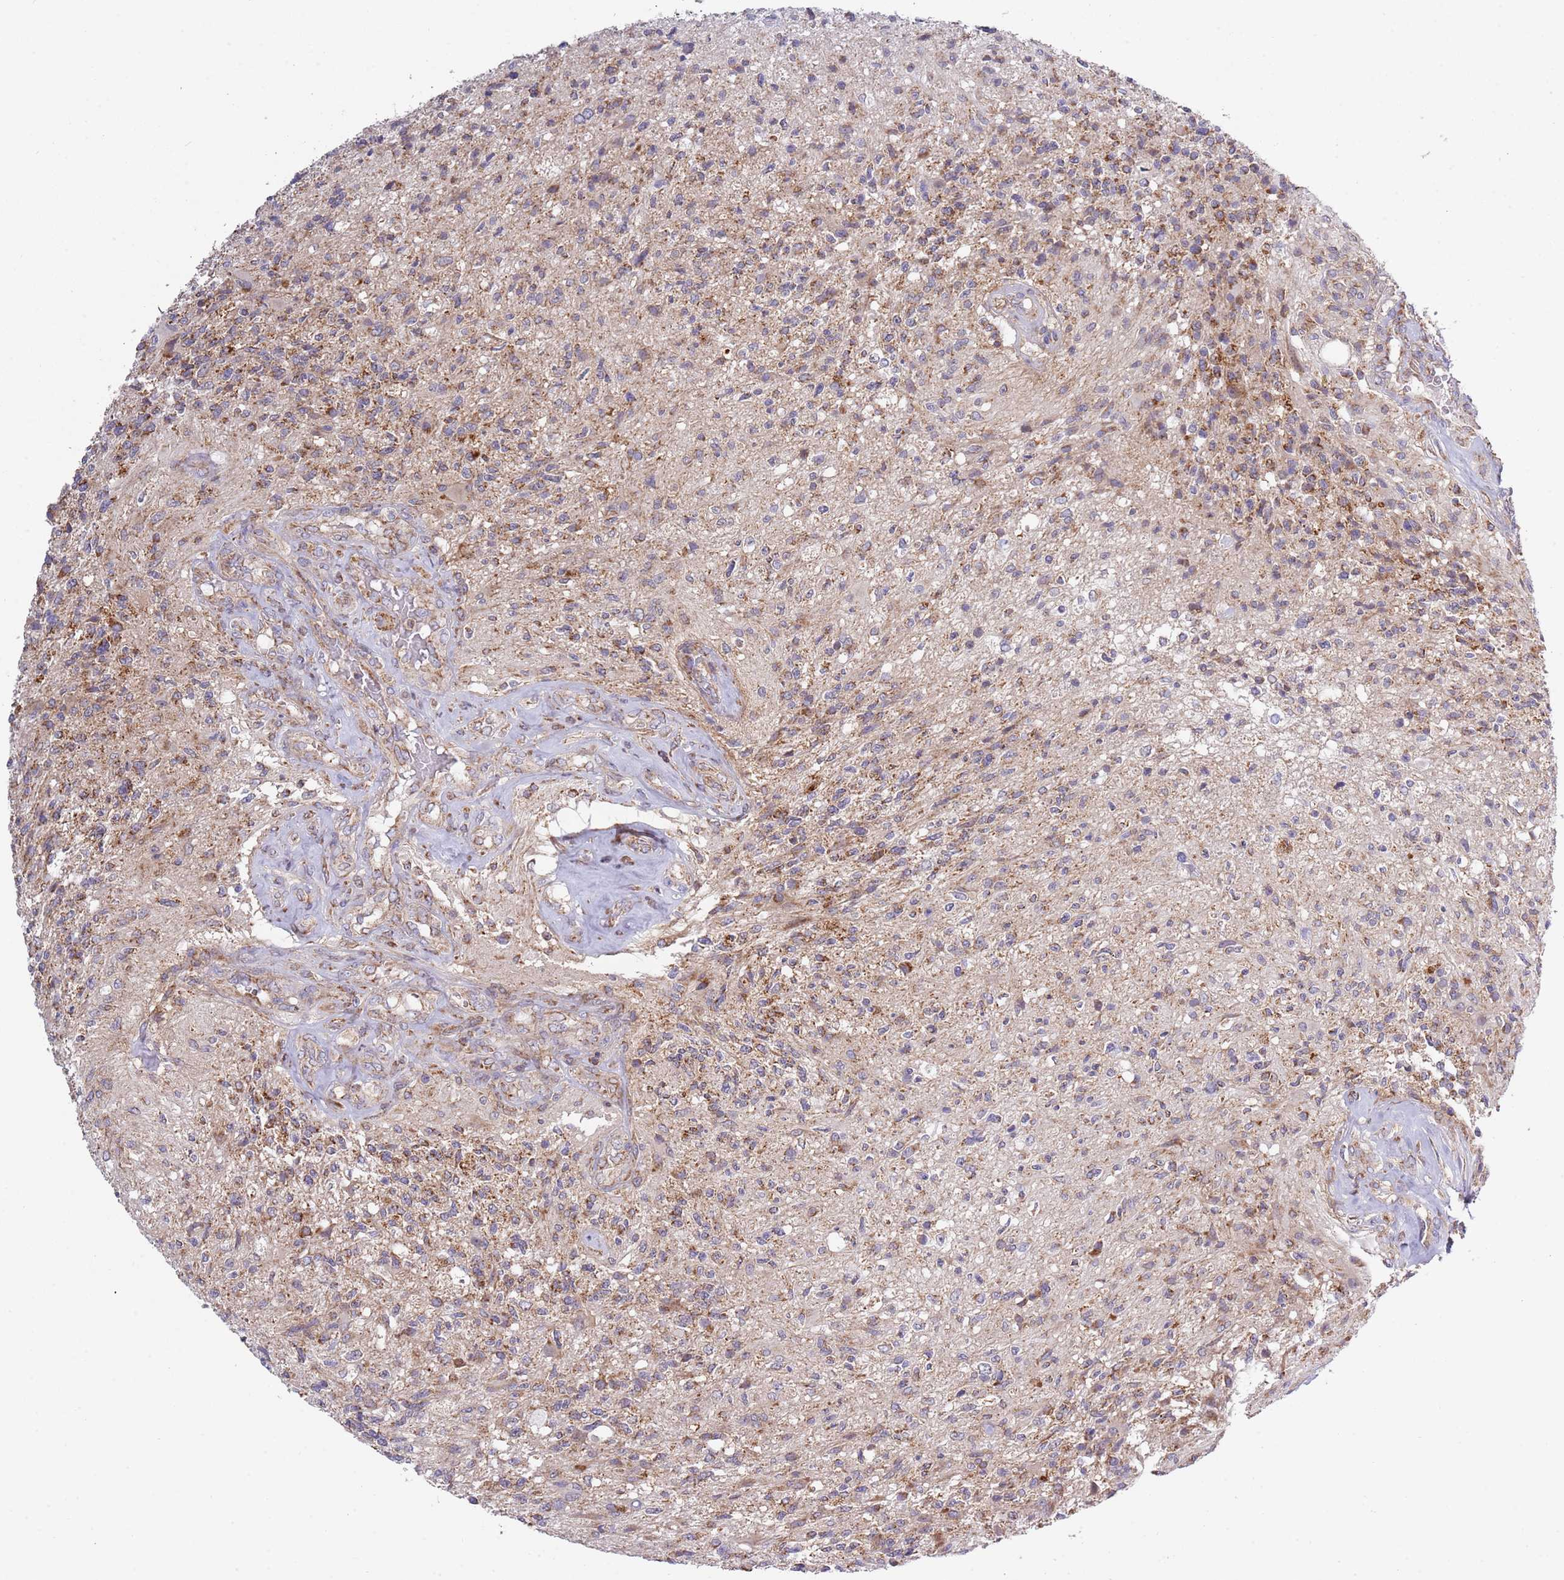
{"staining": {"intensity": "moderate", "quantity": "<25%", "location": "cytoplasmic/membranous"}, "tissue": "glioma", "cell_type": "Tumor cells", "image_type": "cancer", "snomed": [{"axis": "morphology", "description": "Glioma, malignant, High grade"}, {"axis": "topography", "description": "Brain"}], "caption": "Protein analysis of glioma tissue exhibits moderate cytoplasmic/membranous expression in approximately <25% of tumor cells.", "gene": "IRS4", "patient": {"sex": "male", "age": 56}}